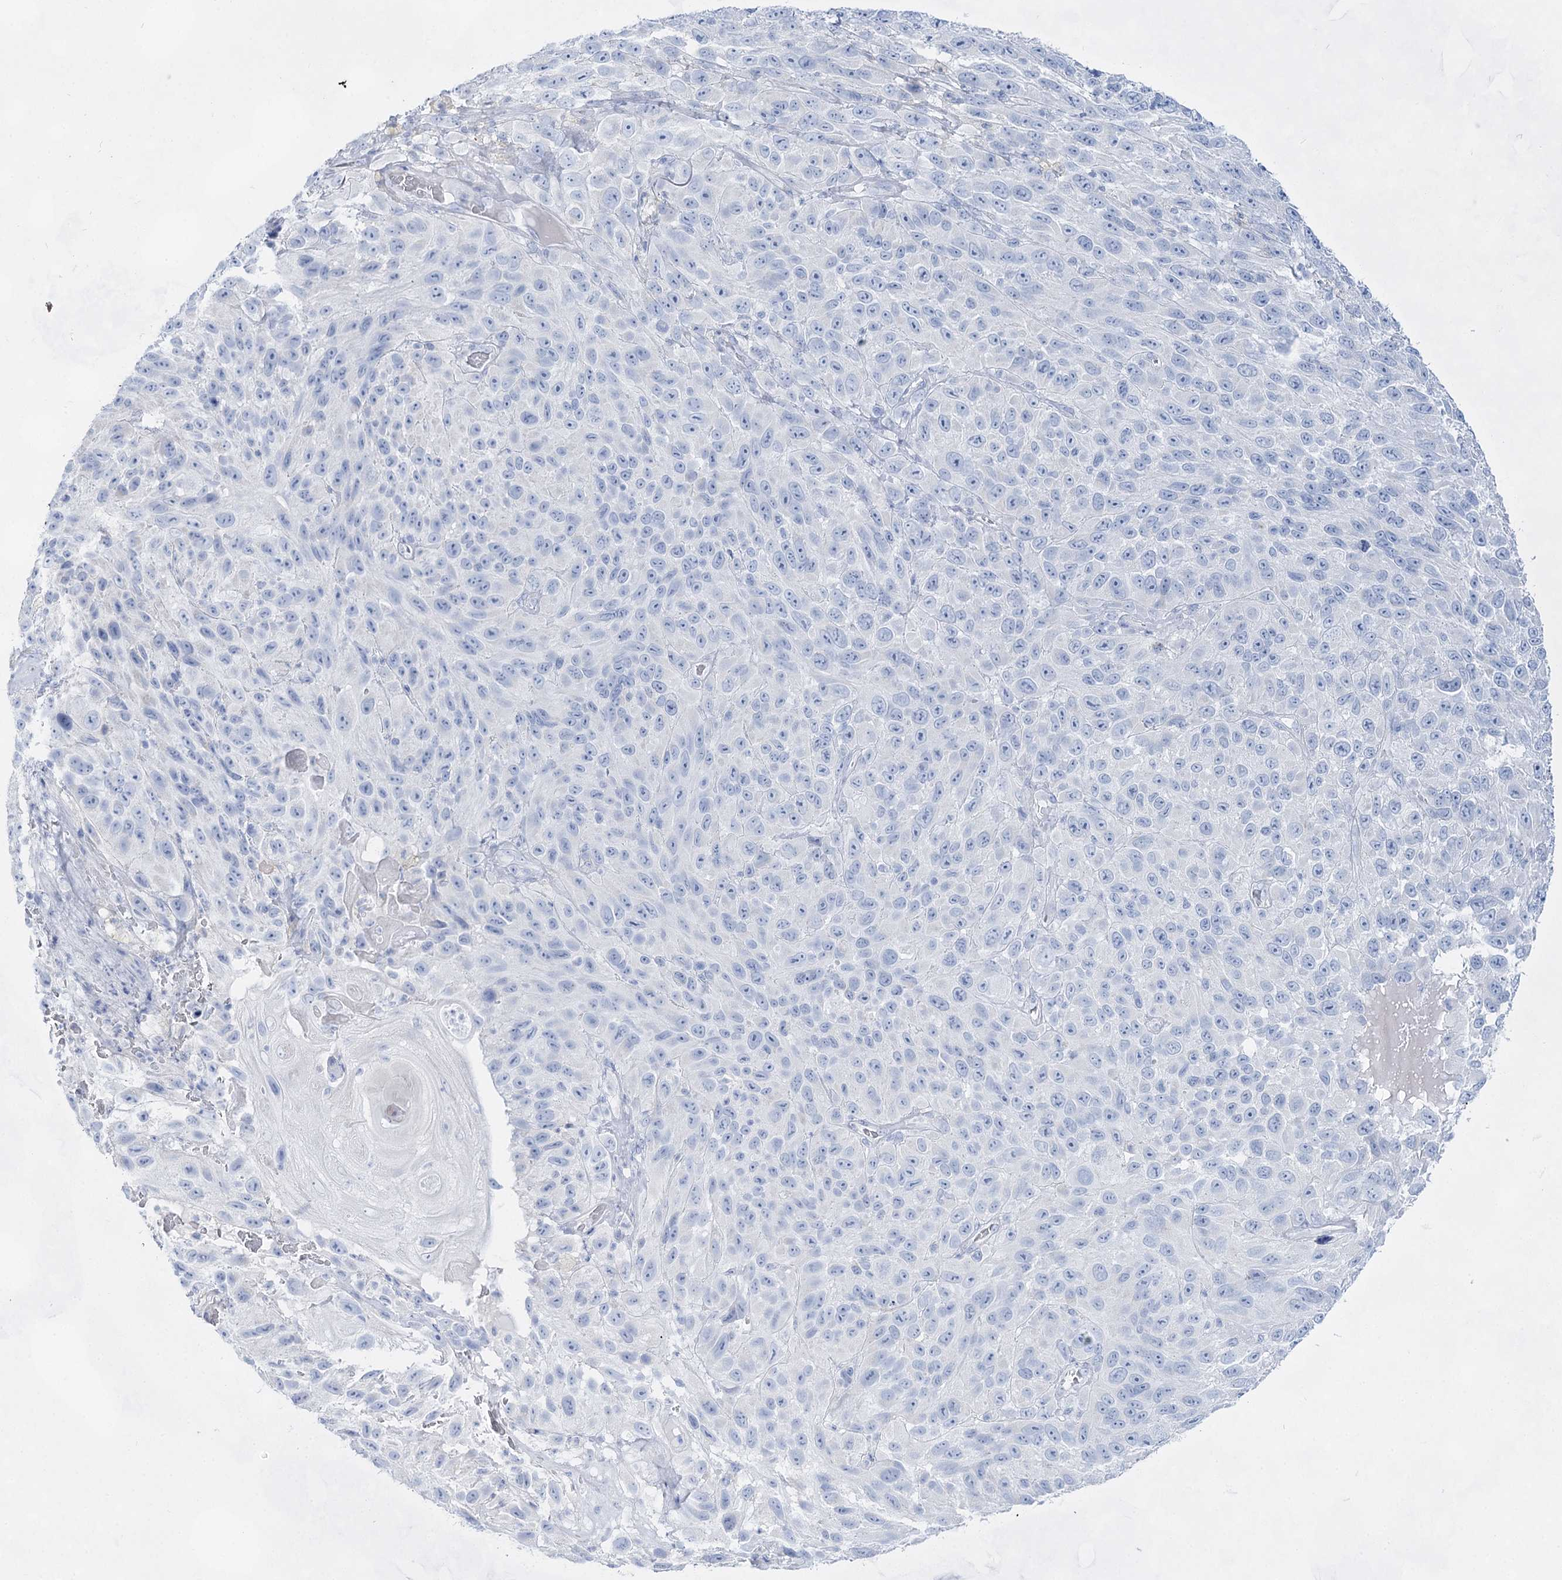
{"staining": {"intensity": "negative", "quantity": "none", "location": "none"}, "tissue": "melanoma", "cell_type": "Tumor cells", "image_type": "cancer", "snomed": [{"axis": "morphology", "description": "Malignant melanoma, NOS"}, {"axis": "topography", "description": "Skin"}], "caption": "Tumor cells are negative for brown protein staining in malignant melanoma.", "gene": "ACRV1", "patient": {"sex": "female", "age": 96}}